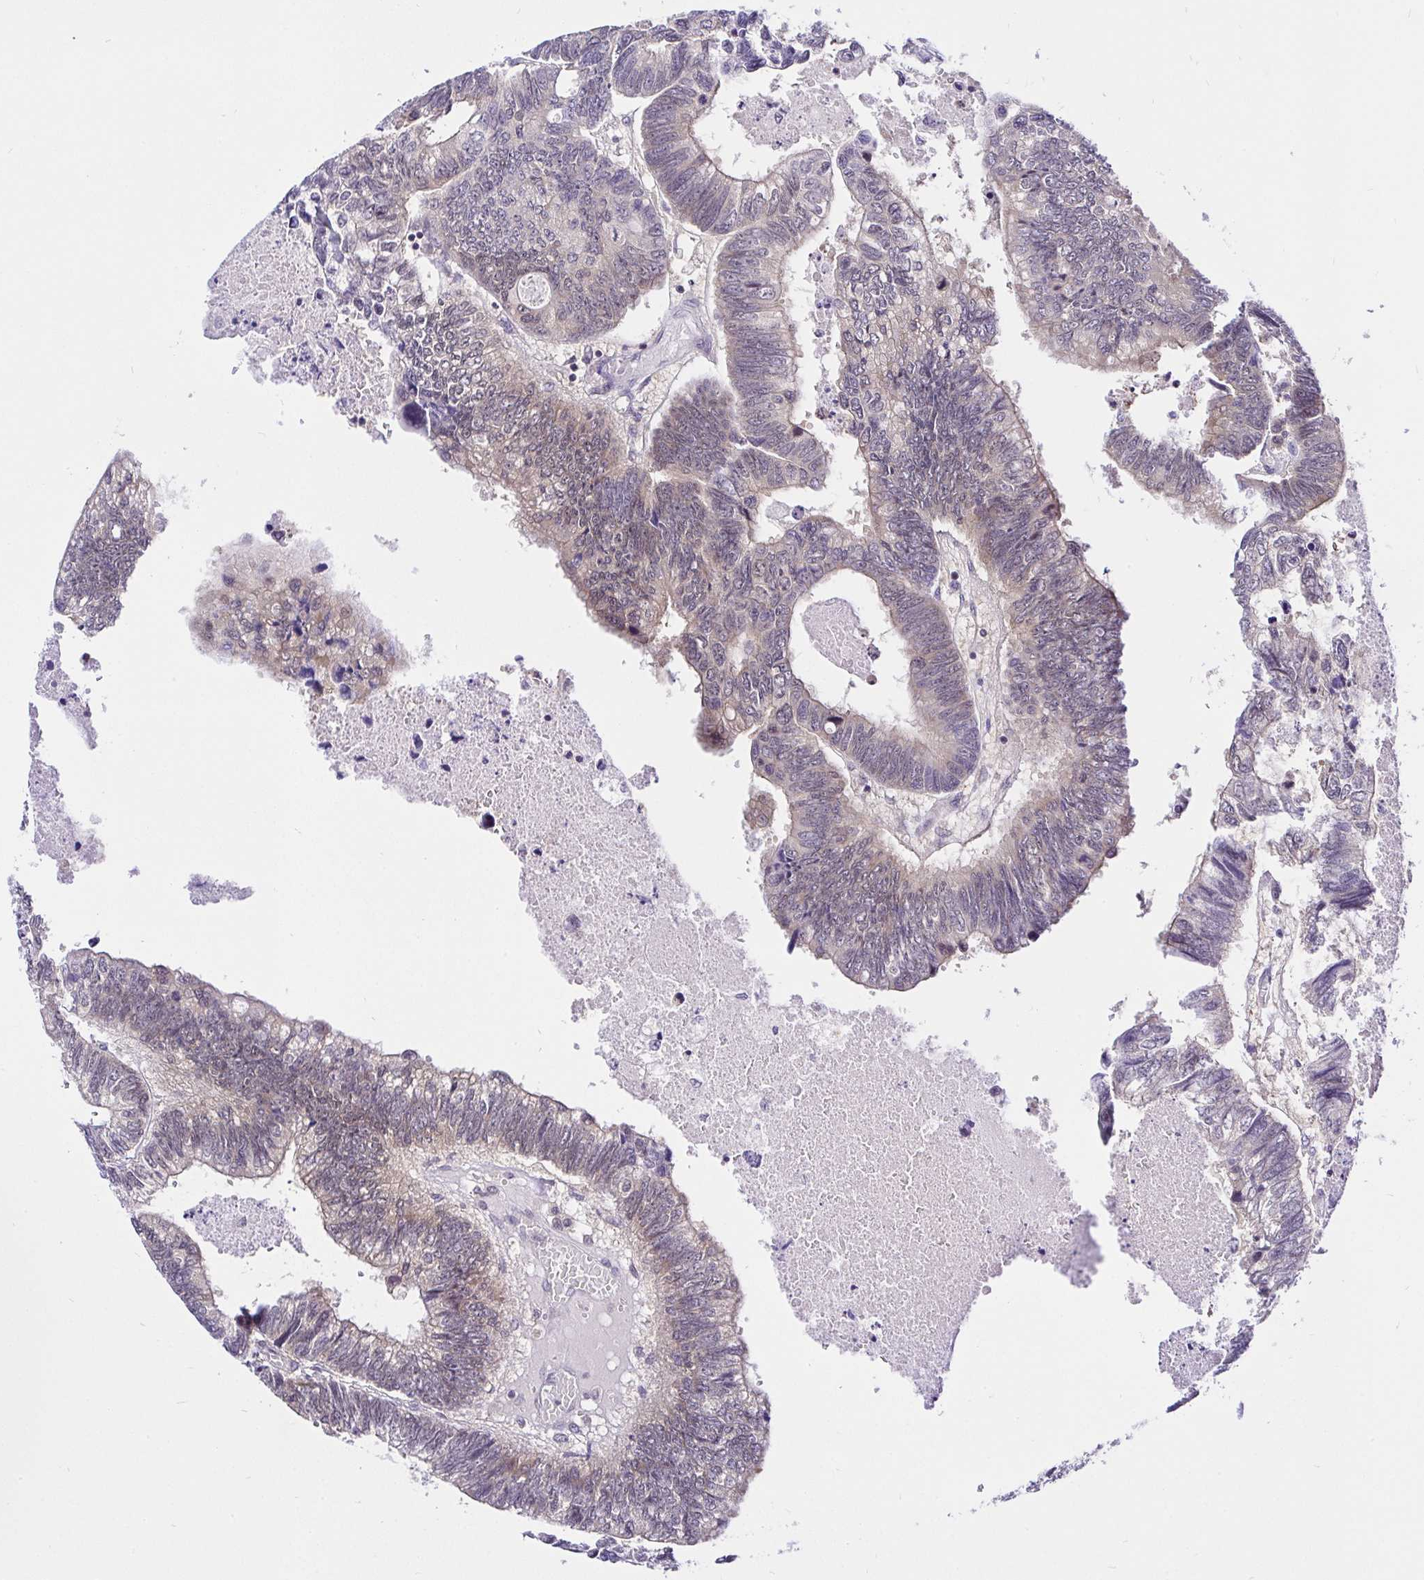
{"staining": {"intensity": "moderate", "quantity": "25%-75%", "location": "cytoplasmic/membranous,nuclear"}, "tissue": "colorectal cancer", "cell_type": "Tumor cells", "image_type": "cancer", "snomed": [{"axis": "morphology", "description": "Adenocarcinoma, NOS"}, {"axis": "topography", "description": "Colon"}], "caption": "Immunohistochemical staining of colorectal adenocarcinoma displays medium levels of moderate cytoplasmic/membranous and nuclear staining in approximately 25%-75% of tumor cells.", "gene": "UBE2M", "patient": {"sex": "male", "age": 62}}